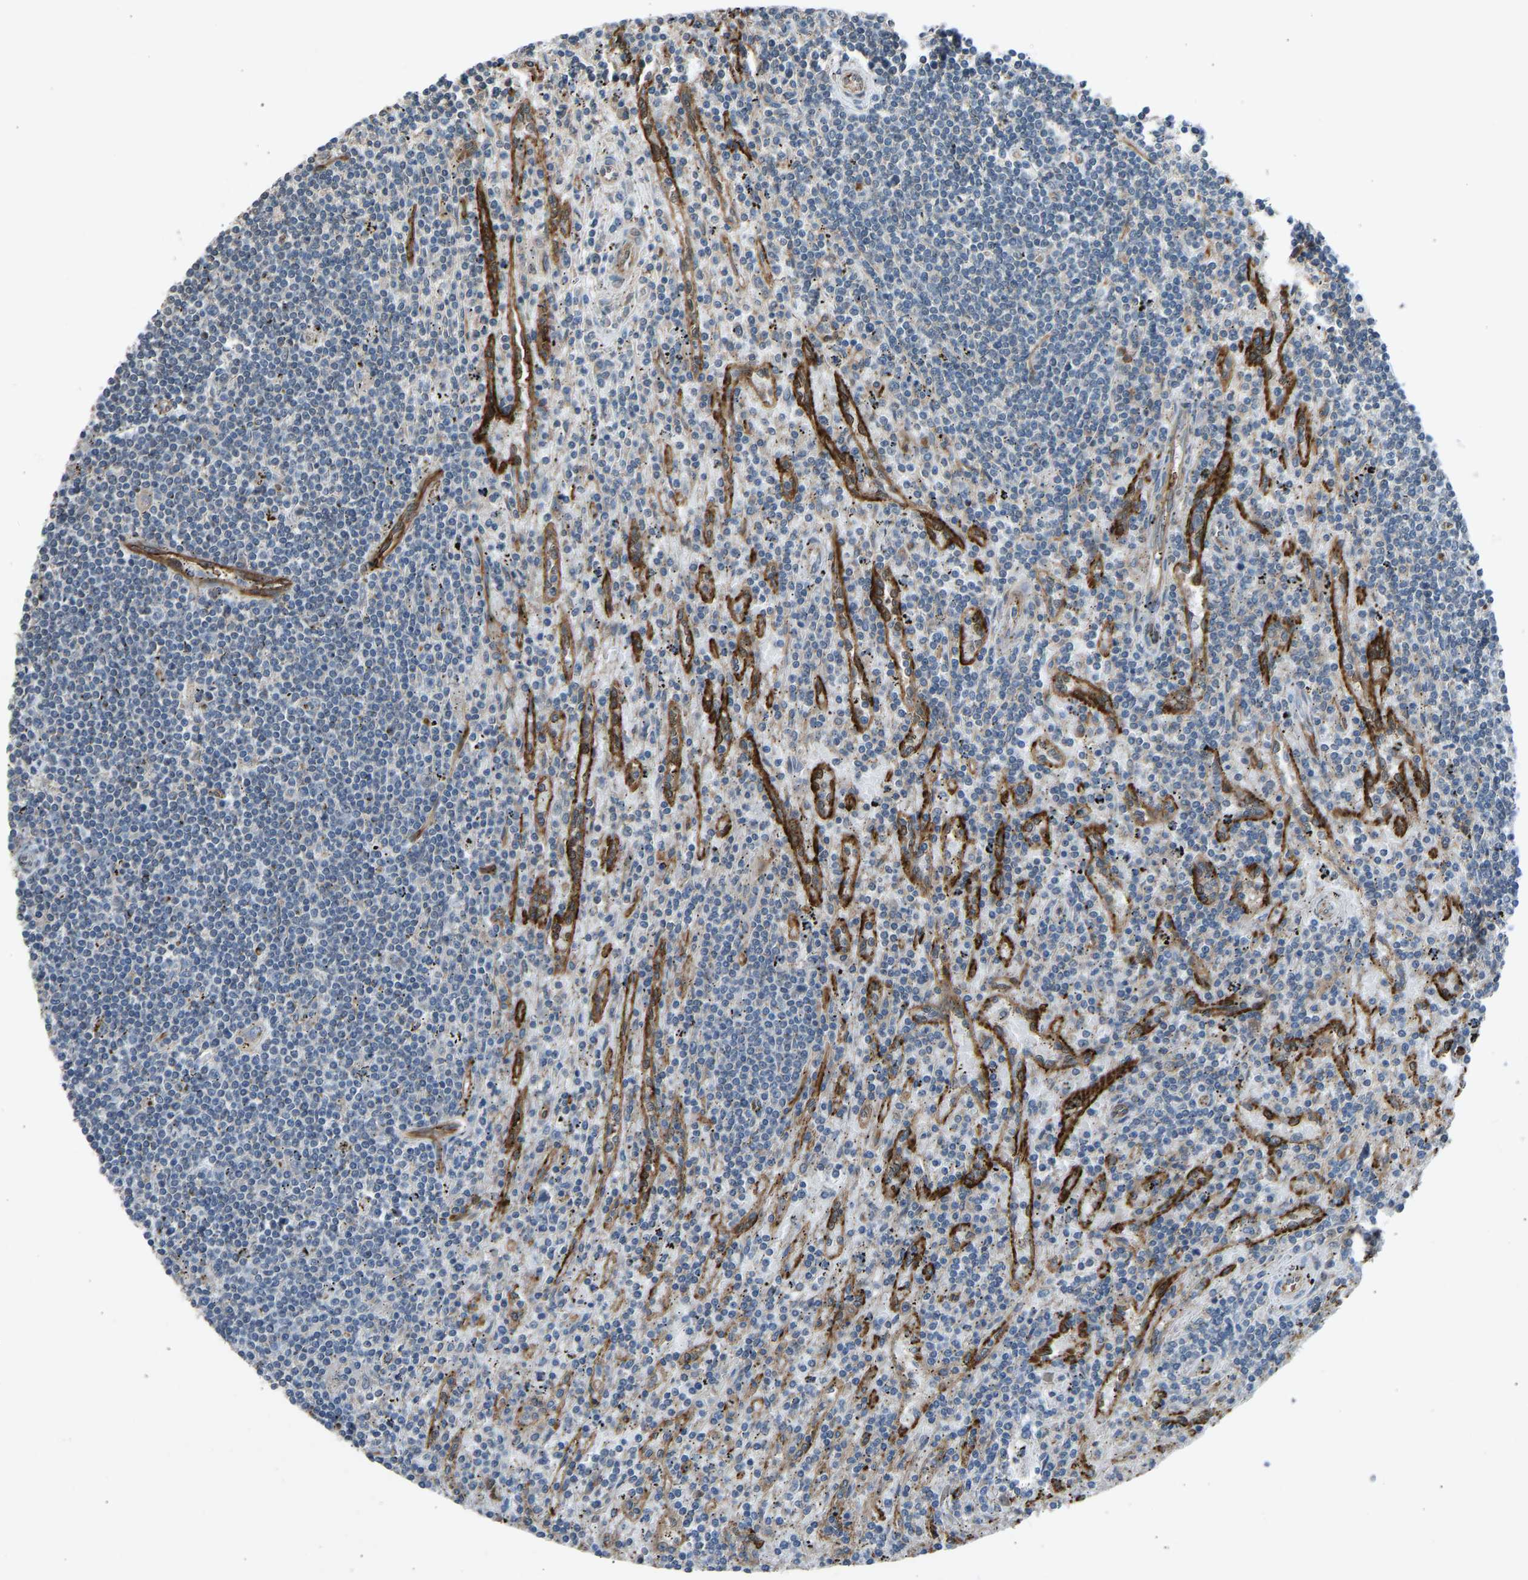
{"staining": {"intensity": "negative", "quantity": "none", "location": "none"}, "tissue": "lymphoma", "cell_type": "Tumor cells", "image_type": "cancer", "snomed": [{"axis": "morphology", "description": "Malignant lymphoma, non-Hodgkin's type, Low grade"}, {"axis": "topography", "description": "Spleen"}], "caption": "IHC of lymphoma reveals no positivity in tumor cells. (DAB immunohistochemistry with hematoxylin counter stain).", "gene": "SLC43A1", "patient": {"sex": "male", "age": 76}}